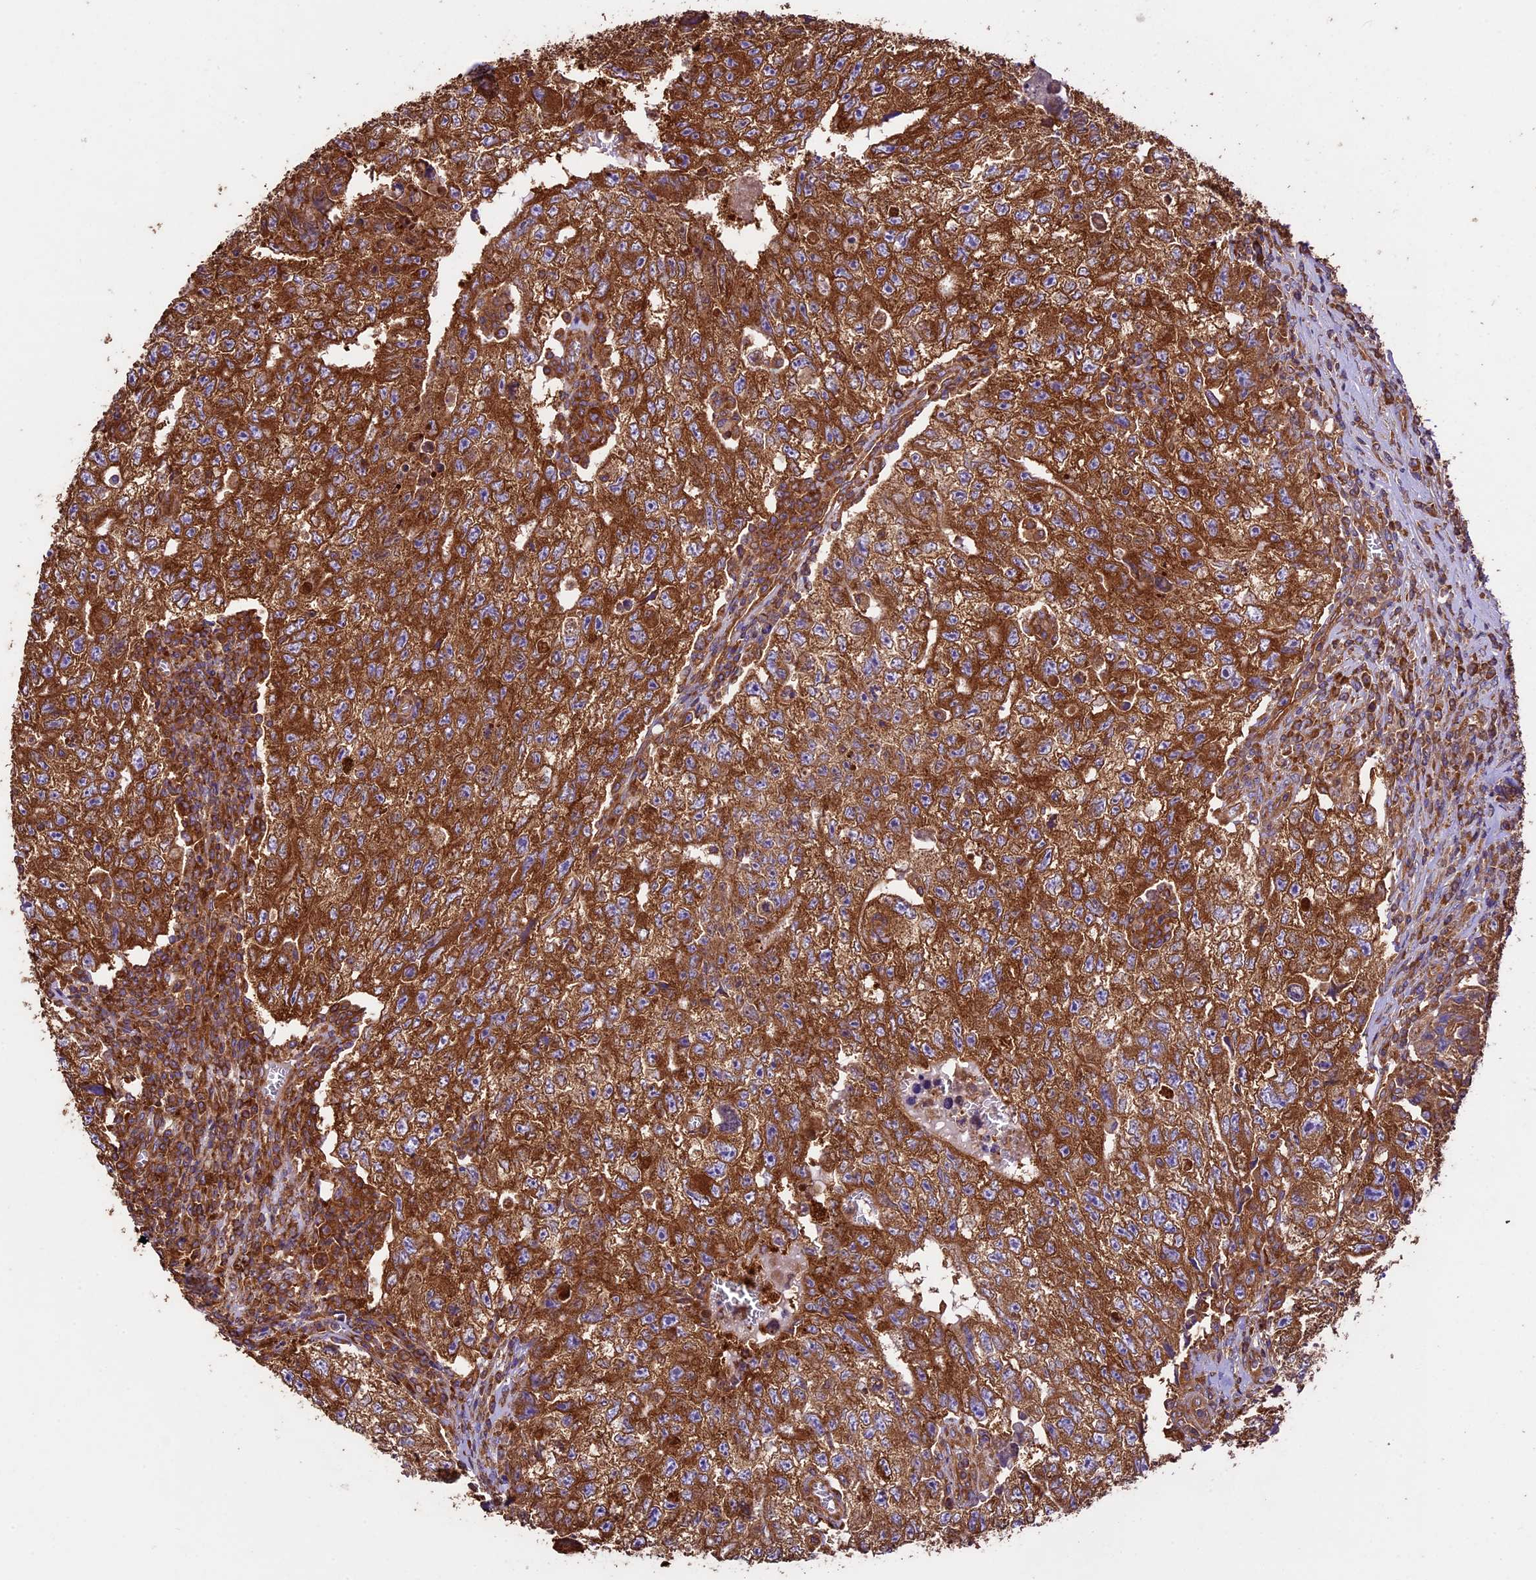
{"staining": {"intensity": "strong", "quantity": ">75%", "location": "cytoplasmic/membranous"}, "tissue": "testis cancer", "cell_type": "Tumor cells", "image_type": "cancer", "snomed": [{"axis": "morphology", "description": "Carcinoma, Embryonal, NOS"}, {"axis": "topography", "description": "Testis"}], "caption": "Protein expression analysis of embryonal carcinoma (testis) reveals strong cytoplasmic/membranous expression in about >75% of tumor cells. Nuclei are stained in blue.", "gene": "KARS1", "patient": {"sex": "male", "age": 17}}